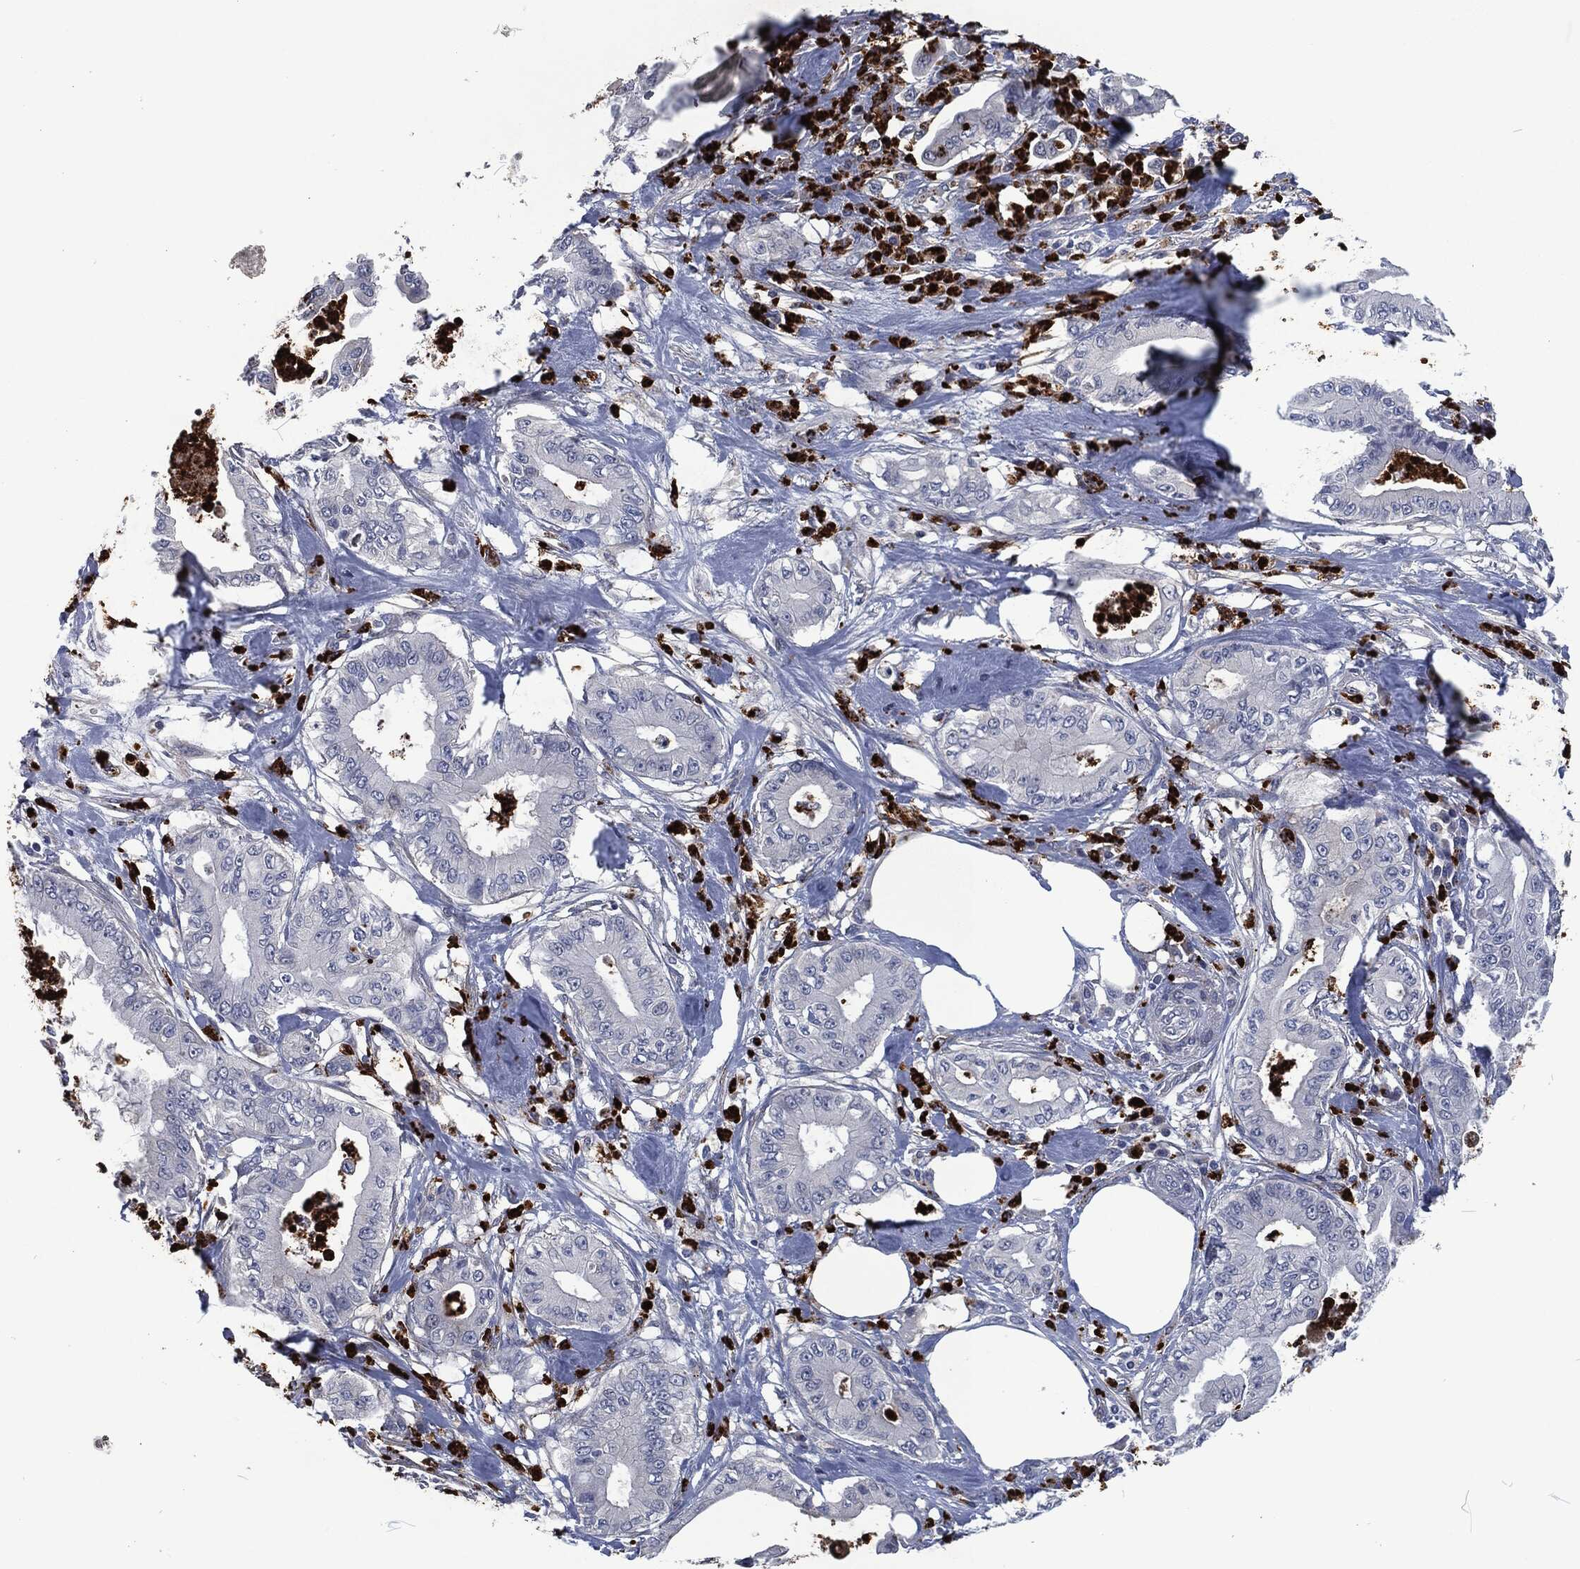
{"staining": {"intensity": "negative", "quantity": "none", "location": "none"}, "tissue": "pancreatic cancer", "cell_type": "Tumor cells", "image_type": "cancer", "snomed": [{"axis": "morphology", "description": "Adenocarcinoma, NOS"}, {"axis": "topography", "description": "Pancreas"}], "caption": "This is an immunohistochemistry (IHC) photomicrograph of human adenocarcinoma (pancreatic). There is no expression in tumor cells.", "gene": "MPO", "patient": {"sex": "male", "age": 71}}